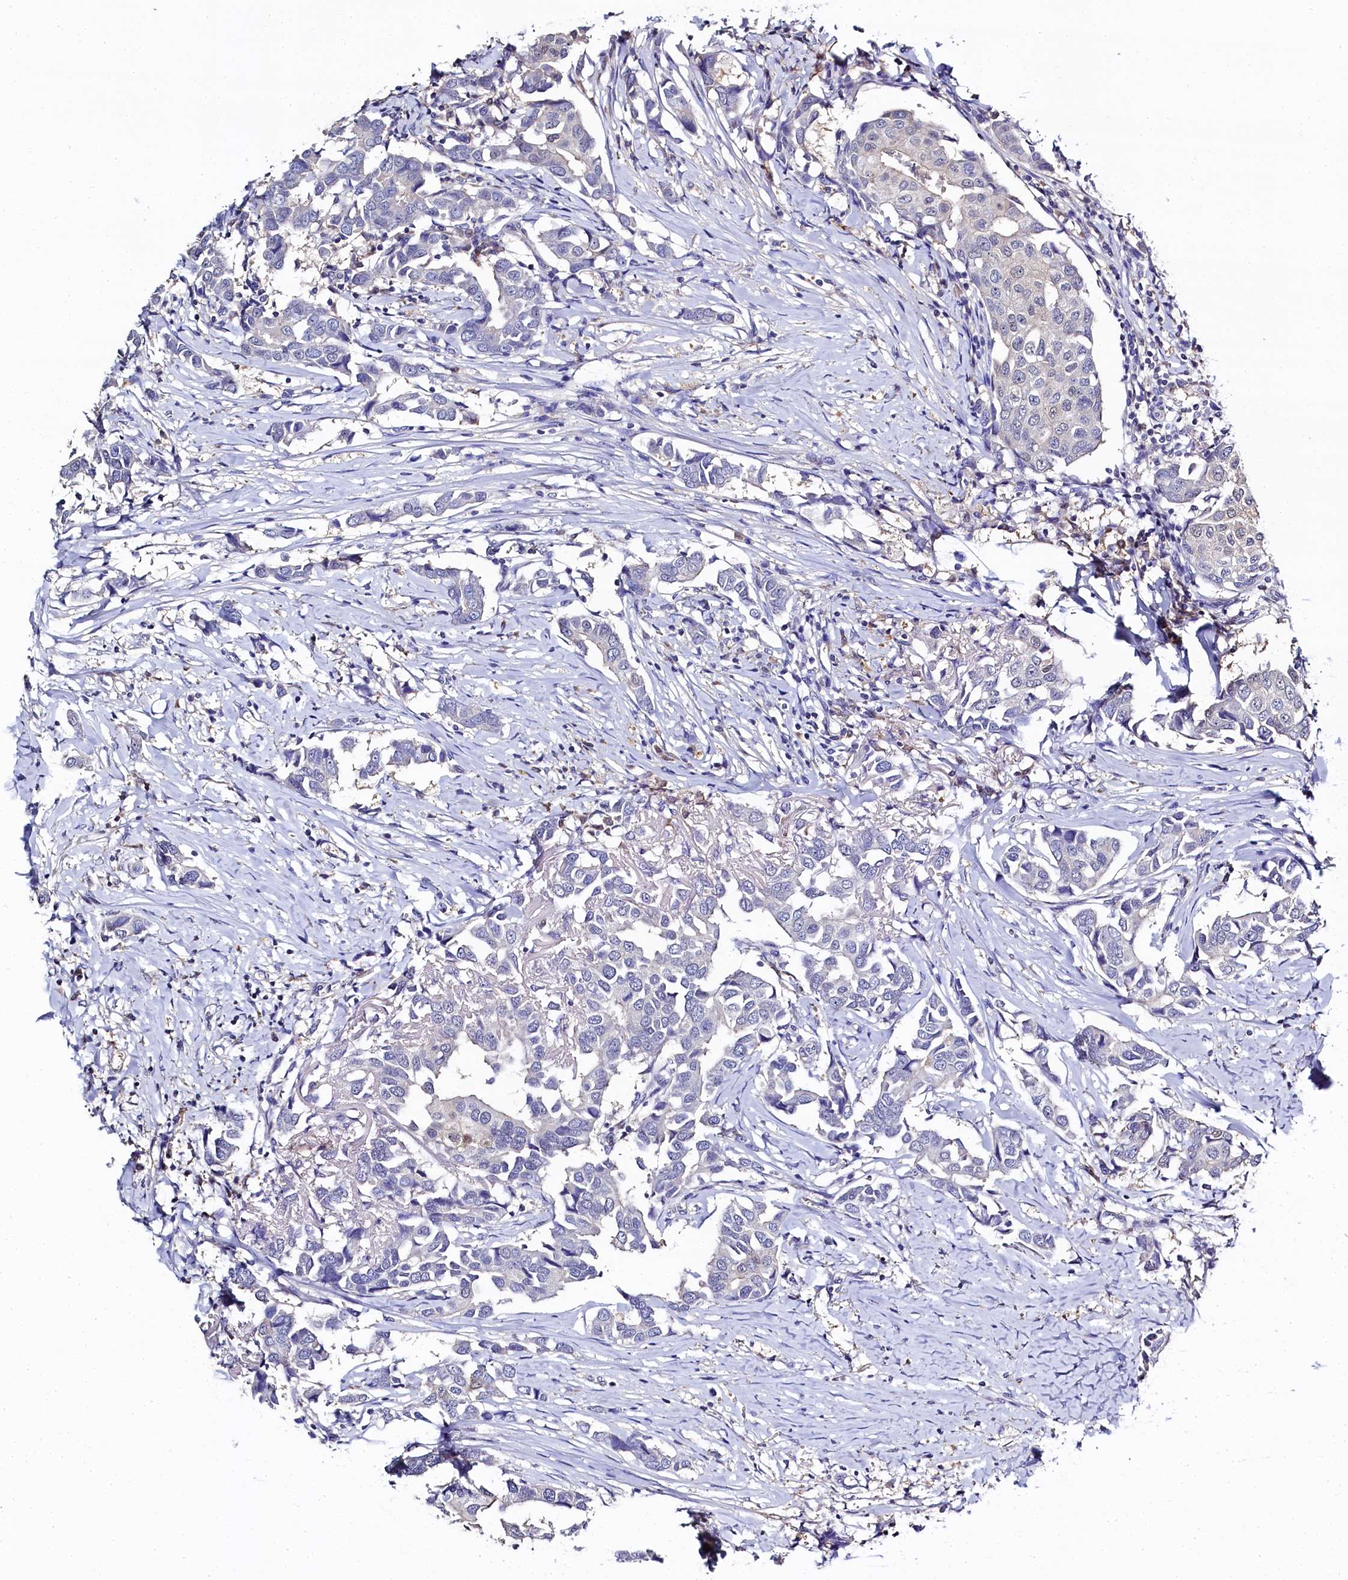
{"staining": {"intensity": "negative", "quantity": "none", "location": "none"}, "tissue": "breast cancer", "cell_type": "Tumor cells", "image_type": "cancer", "snomed": [{"axis": "morphology", "description": "Duct carcinoma"}, {"axis": "topography", "description": "Breast"}], "caption": "A high-resolution histopathology image shows immunohistochemistry (IHC) staining of breast infiltrating ductal carcinoma, which displays no significant staining in tumor cells.", "gene": "C11orf54", "patient": {"sex": "female", "age": 80}}